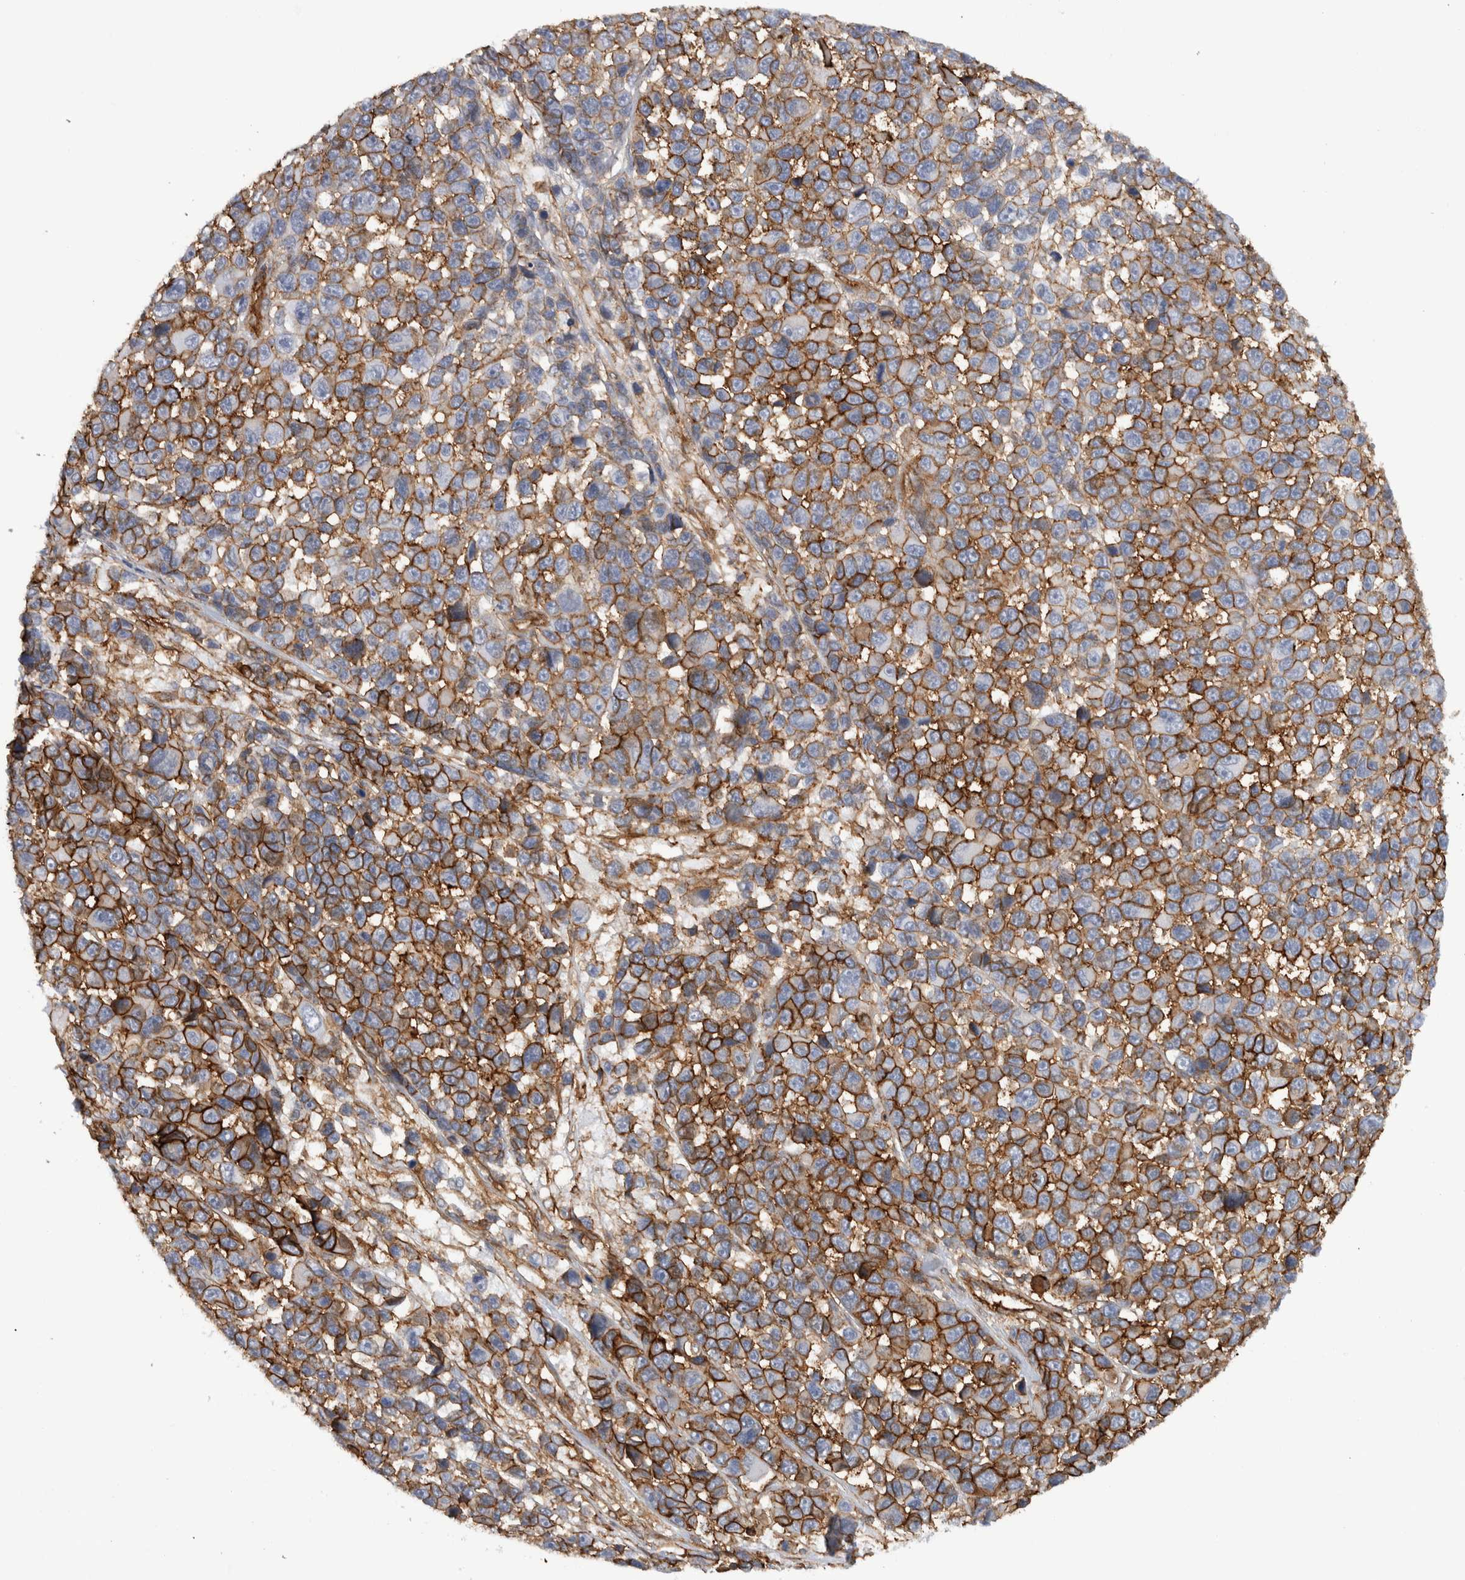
{"staining": {"intensity": "strong", "quantity": ">75%", "location": "cytoplasmic/membranous"}, "tissue": "melanoma", "cell_type": "Tumor cells", "image_type": "cancer", "snomed": [{"axis": "morphology", "description": "Malignant melanoma, NOS"}, {"axis": "topography", "description": "Skin"}], "caption": "Immunohistochemistry (DAB (3,3'-diaminobenzidine)) staining of malignant melanoma displays strong cytoplasmic/membranous protein staining in about >75% of tumor cells. The protein of interest is stained brown, and the nuclei are stained in blue (DAB IHC with brightfield microscopy, high magnification).", "gene": "AHNAK", "patient": {"sex": "male", "age": 53}}